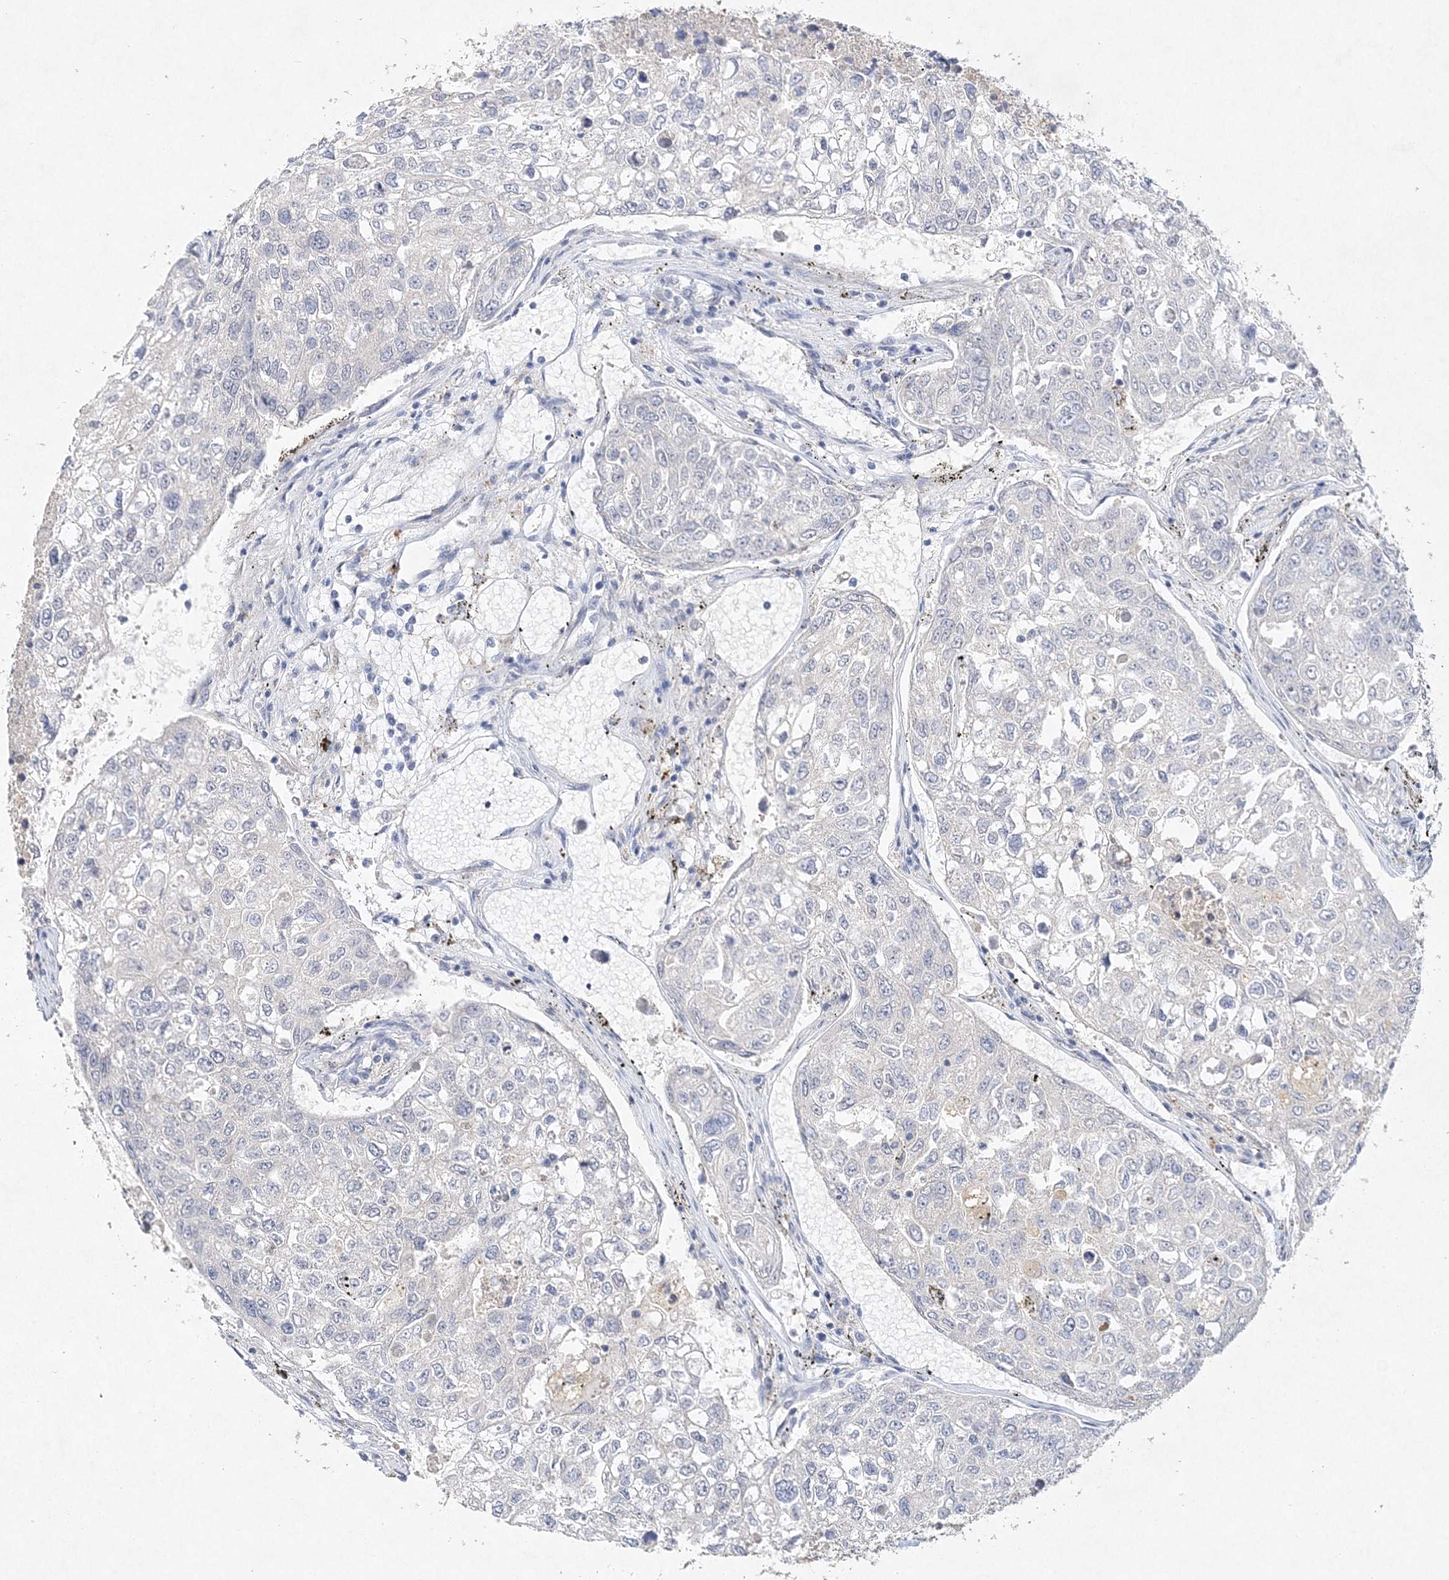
{"staining": {"intensity": "negative", "quantity": "none", "location": "none"}, "tissue": "urothelial cancer", "cell_type": "Tumor cells", "image_type": "cancer", "snomed": [{"axis": "morphology", "description": "Urothelial carcinoma, High grade"}, {"axis": "topography", "description": "Lymph node"}, {"axis": "topography", "description": "Urinary bladder"}], "caption": "An image of urothelial carcinoma (high-grade) stained for a protein exhibits no brown staining in tumor cells.", "gene": "MAT2B", "patient": {"sex": "male", "age": 51}}